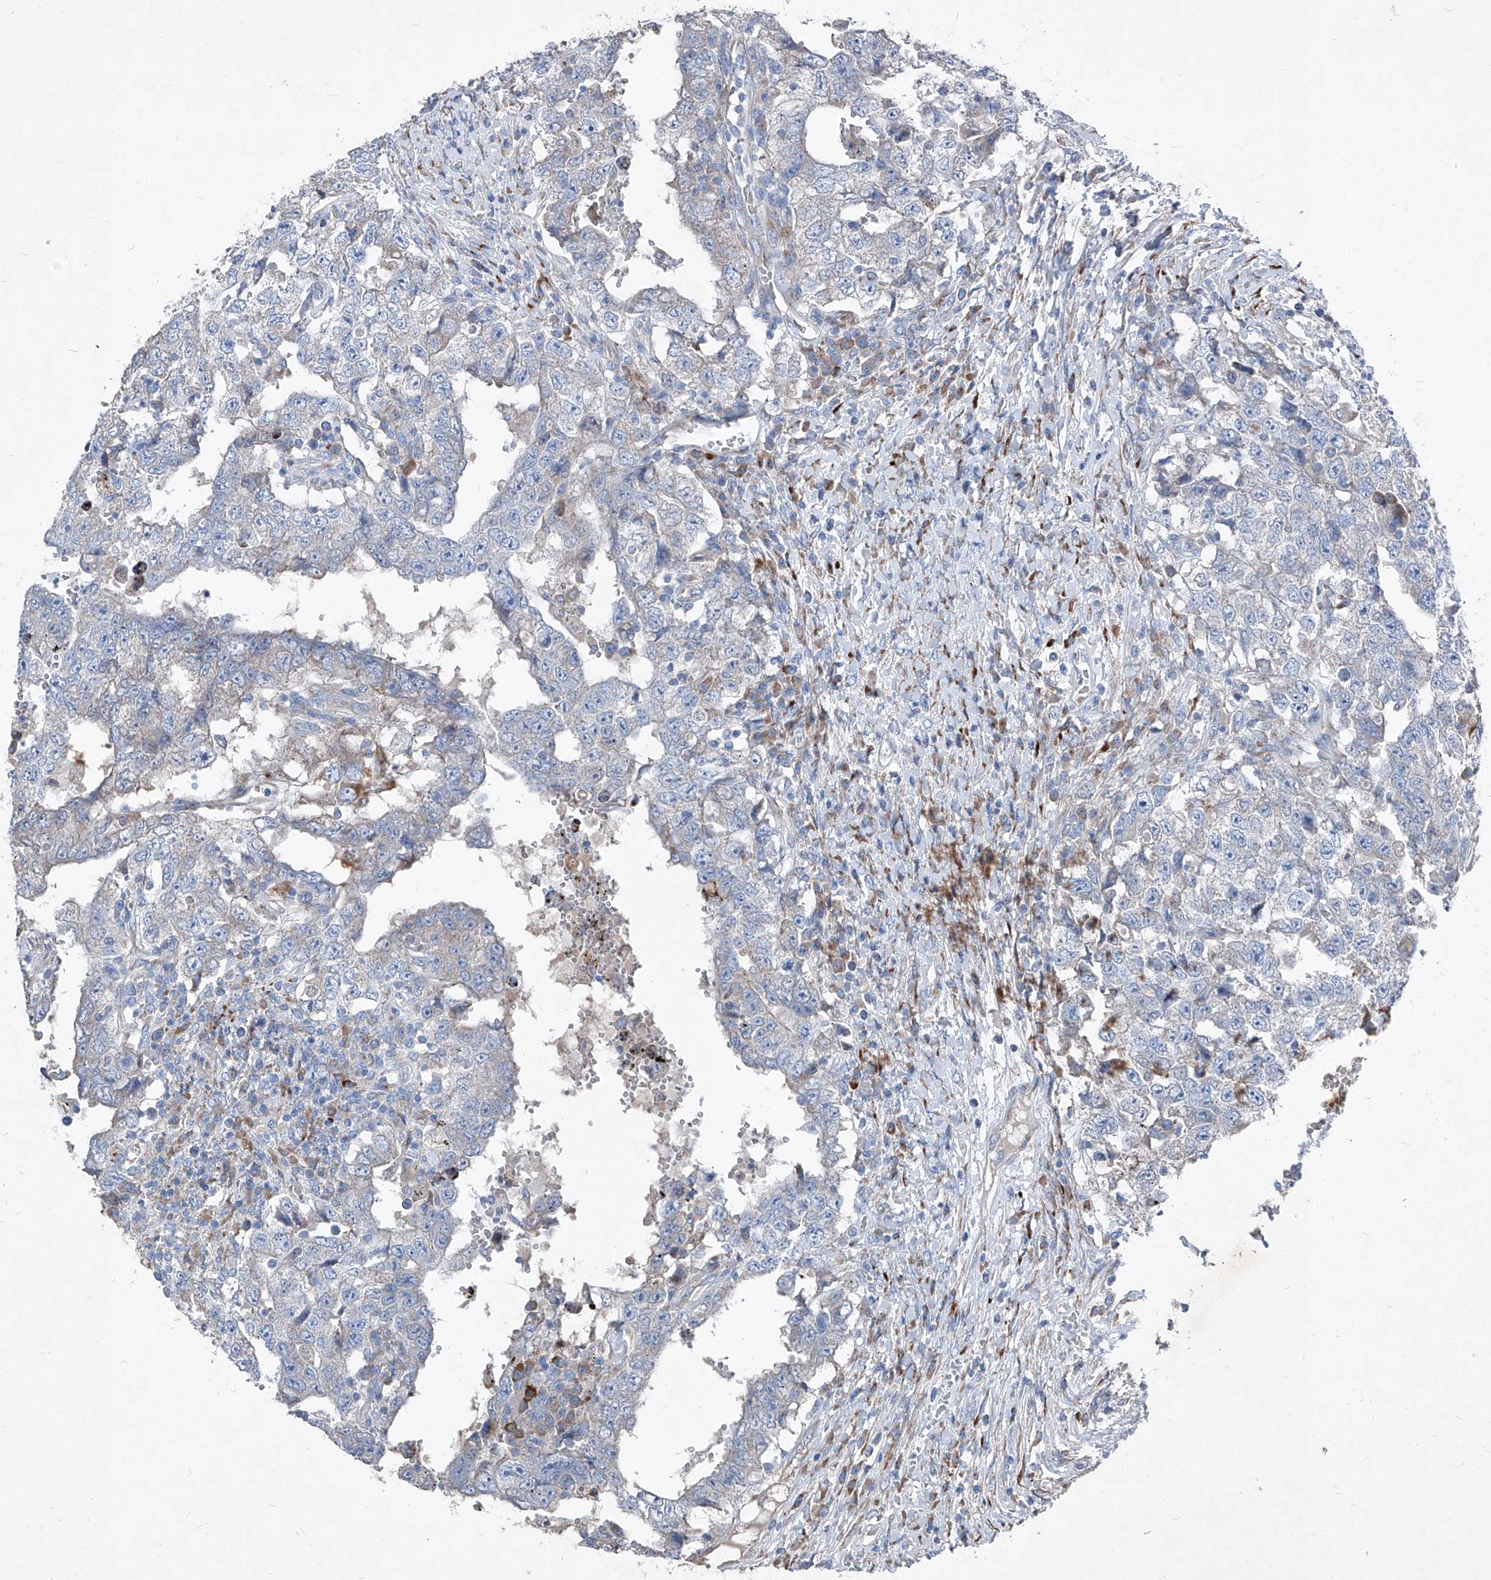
{"staining": {"intensity": "negative", "quantity": "none", "location": "none"}, "tissue": "testis cancer", "cell_type": "Tumor cells", "image_type": "cancer", "snomed": [{"axis": "morphology", "description": "Carcinoma, Embryonal, NOS"}, {"axis": "topography", "description": "Testis"}], "caption": "Tumor cells show no significant protein positivity in testis cancer (embryonal carcinoma). (Immunohistochemistry, brightfield microscopy, high magnification).", "gene": "IFI27", "patient": {"sex": "male", "age": 26}}